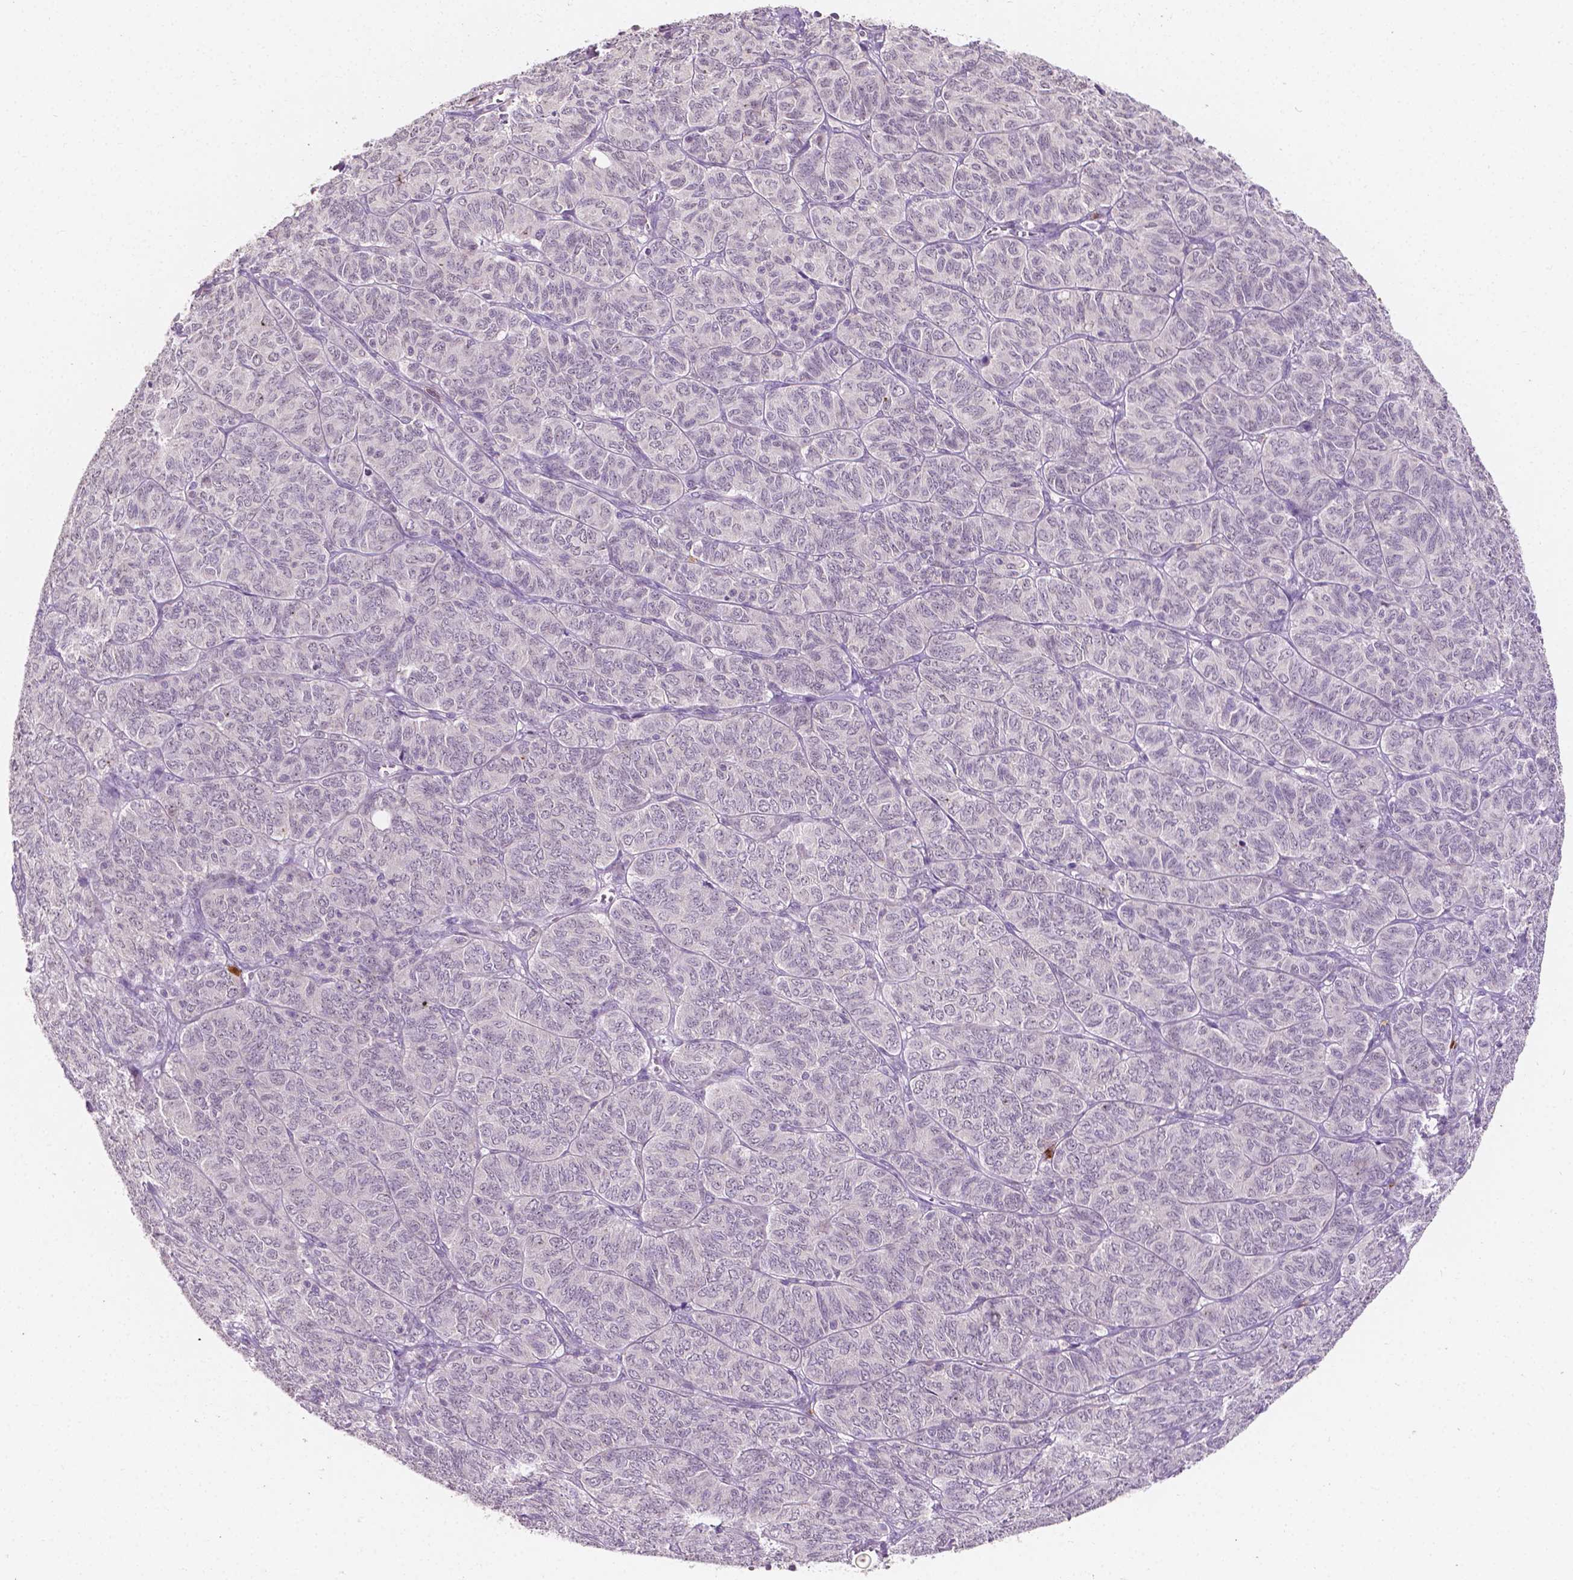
{"staining": {"intensity": "negative", "quantity": "none", "location": "none"}, "tissue": "ovarian cancer", "cell_type": "Tumor cells", "image_type": "cancer", "snomed": [{"axis": "morphology", "description": "Carcinoma, endometroid"}, {"axis": "topography", "description": "Ovary"}], "caption": "IHC photomicrograph of neoplastic tissue: ovarian cancer (endometroid carcinoma) stained with DAB displays no significant protein expression in tumor cells.", "gene": "SIRT2", "patient": {"sex": "female", "age": 80}}